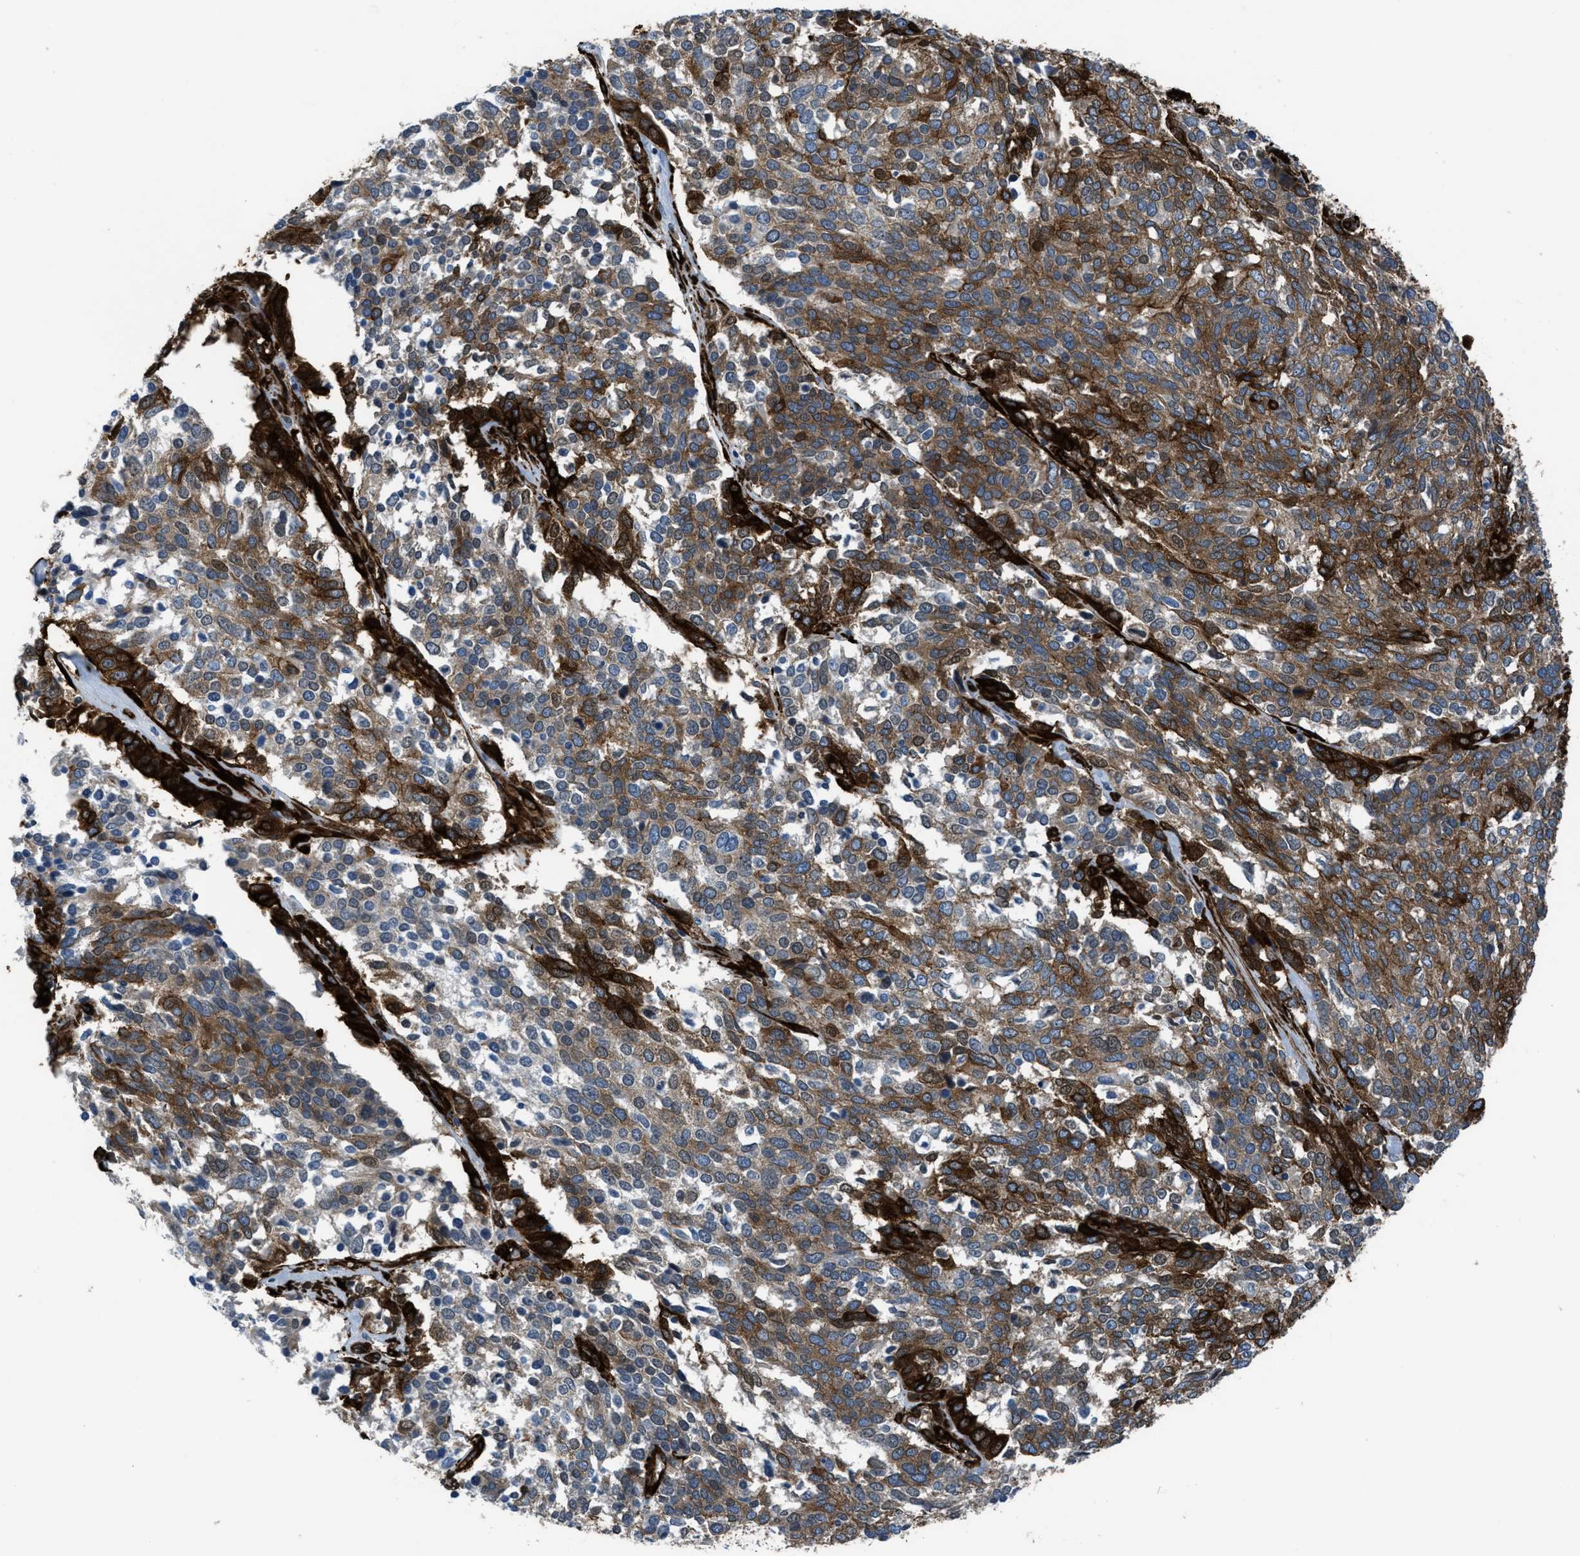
{"staining": {"intensity": "moderate", "quantity": ">75%", "location": "cytoplasmic/membranous,nuclear"}, "tissue": "ovarian cancer", "cell_type": "Tumor cells", "image_type": "cancer", "snomed": [{"axis": "morphology", "description": "Cystadenocarcinoma, serous, NOS"}, {"axis": "topography", "description": "Ovary"}], "caption": "Immunohistochemistry image of neoplastic tissue: human serous cystadenocarcinoma (ovarian) stained using immunohistochemistry (IHC) shows medium levels of moderate protein expression localized specifically in the cytoplasmic/membranous and nuclear of tumor cells, appearing as a cytoplasmic/membranous and nuclear brown color.", "gene": "CALD1", "patient": {"sex": "female", "age": 44}}